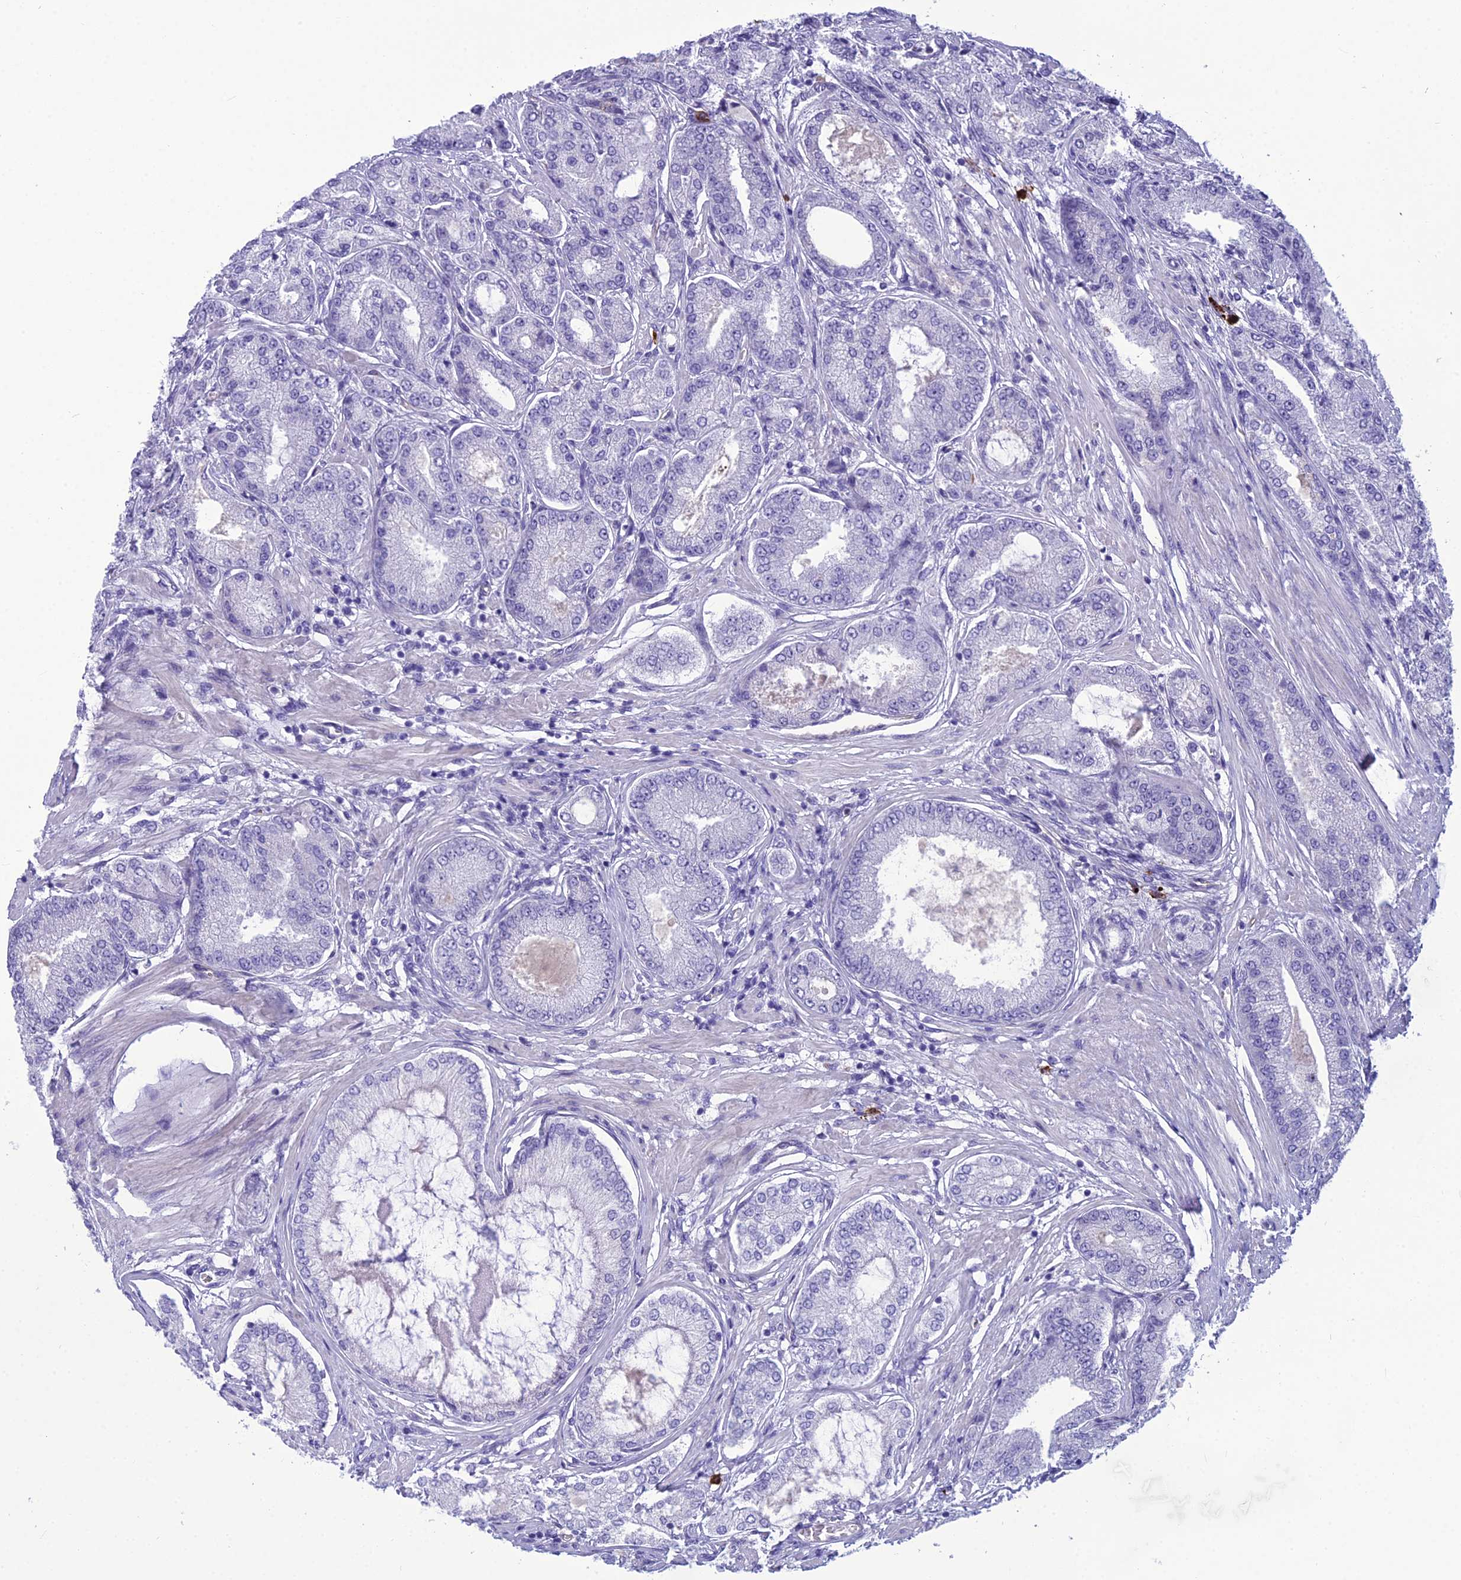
{"staining": {"intensity": "negative", "quantity": "none", "location": "none"}, "tissue": "prostate cancer", "cell_type": "Tumor cells", "image_type": "cancer", "snomed": [{"axis": "morphology", "description": "Adenocarcinoma, High grade"}, {"axis": "topography", "description": "Prostate"}], "caption": "Immunohistochemical staining of prostate high-grade adenocarcinoma shows no significant expression in tumor cells. (DAB (3,3'-diaminobenzidine) IHC visualized using brightfield microscopy, high magnification).", "gene": "BBS7", "patient": {"sex": "male", "age": 71}}